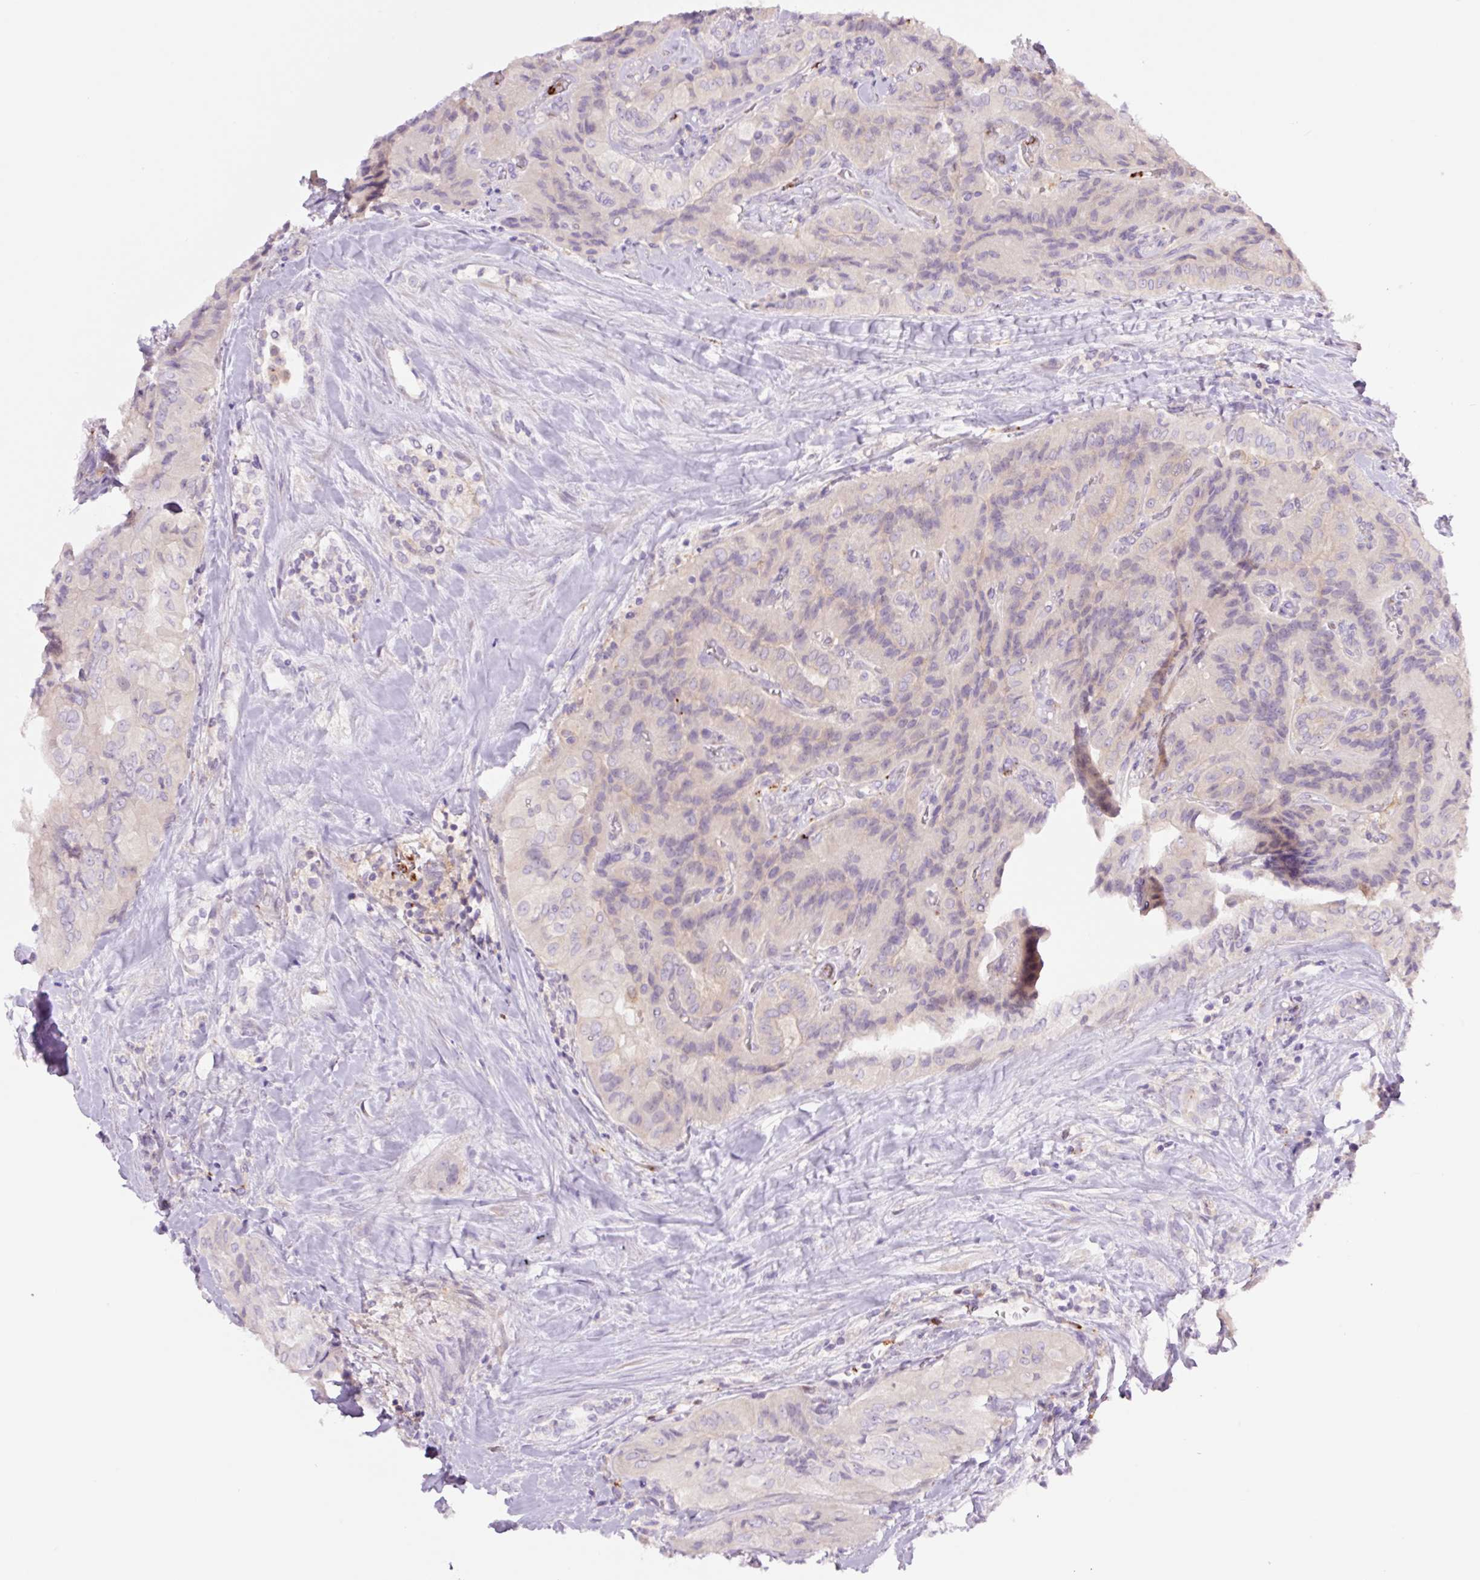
{"staining": {"intensity": "negative", "quantity": "none", "location": "none"}, "tissue": "thyroid cancer", "cell_type": "Tumor cells", "image_type": "cancer", "snomed": [{"axis": "morphology", "description": "Normal tissue, NOS"}, {"axis": "morphology", "description": "Papillary adenocarcinoma, NOS"}, {"axis": "topography", "description": "Thyroid gland"}], "caption": "Immunohistochemistry (IHC) photomicrograph of neoplastic tissue: human thyroid cancer stained with DAB (3,3'-diaminobenzidine) exhibits no significant protein staining in tumor cells.", "gene": "SH2D6", "patient": {"sex": "female", "age": 59}}